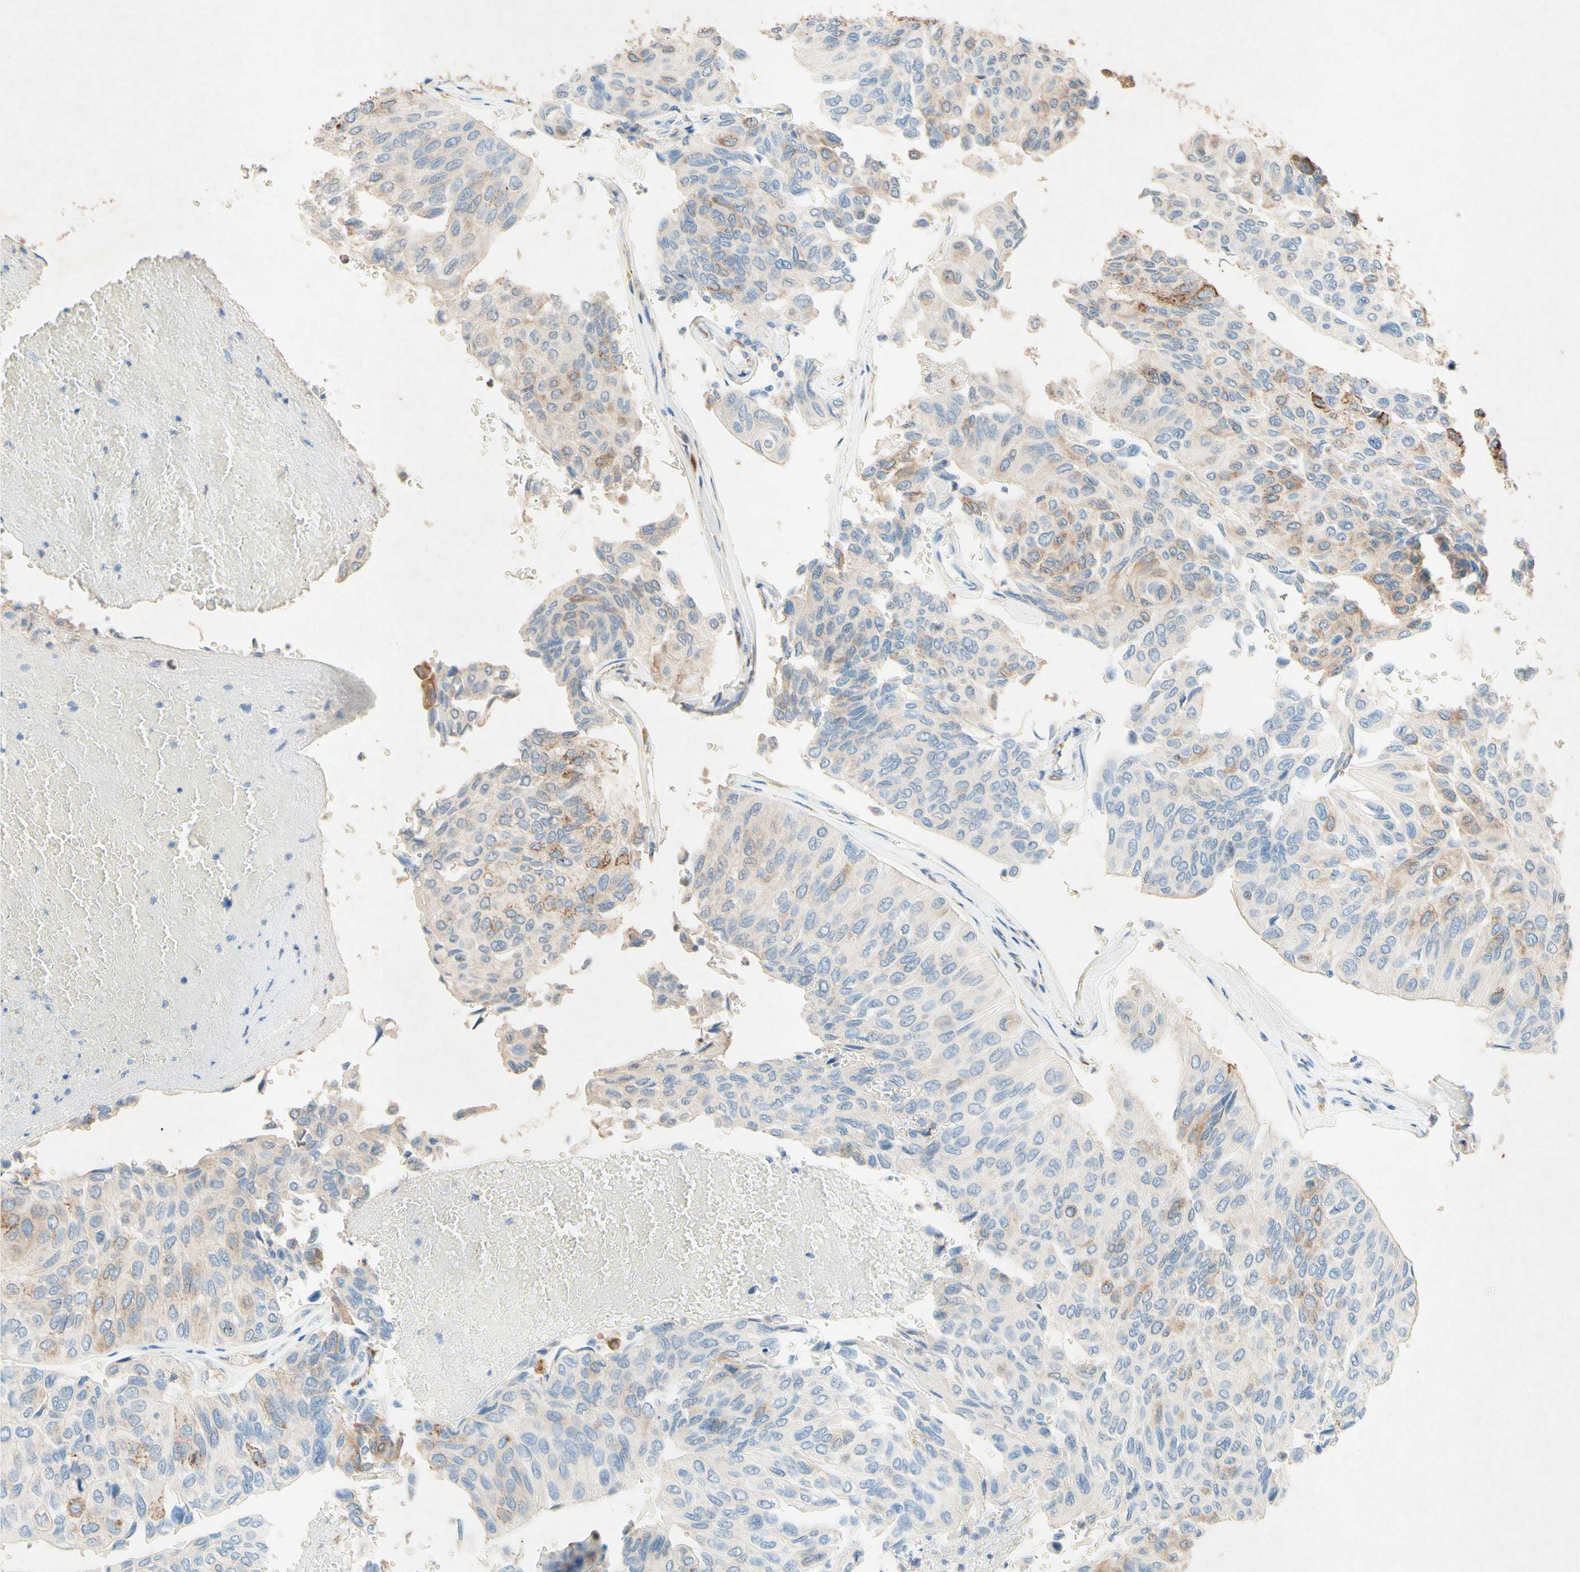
{"staining": {"intensity": "moderate", "quantity": "<25%", "location": "cytoplasmic/membranous"}, "tissue": "urothelial cancer", "cell_type": "Tumor cells", "image_type": "cancer", "snomed": [{"axis": "morphology", "description": "Urothelial carcinoma, High grade"}, {"axis": "topography", "description": "Urinary bladder"}], "caption": "High-power microscopy captured an IHC histopathology image of high-grade urothelial carcinoma, revealing moderate cytoplasmic/membranous positivity in about <25% of tumor cells.", "gene": "PABPC1", "patient": {"sex": "male", "age": 66}}